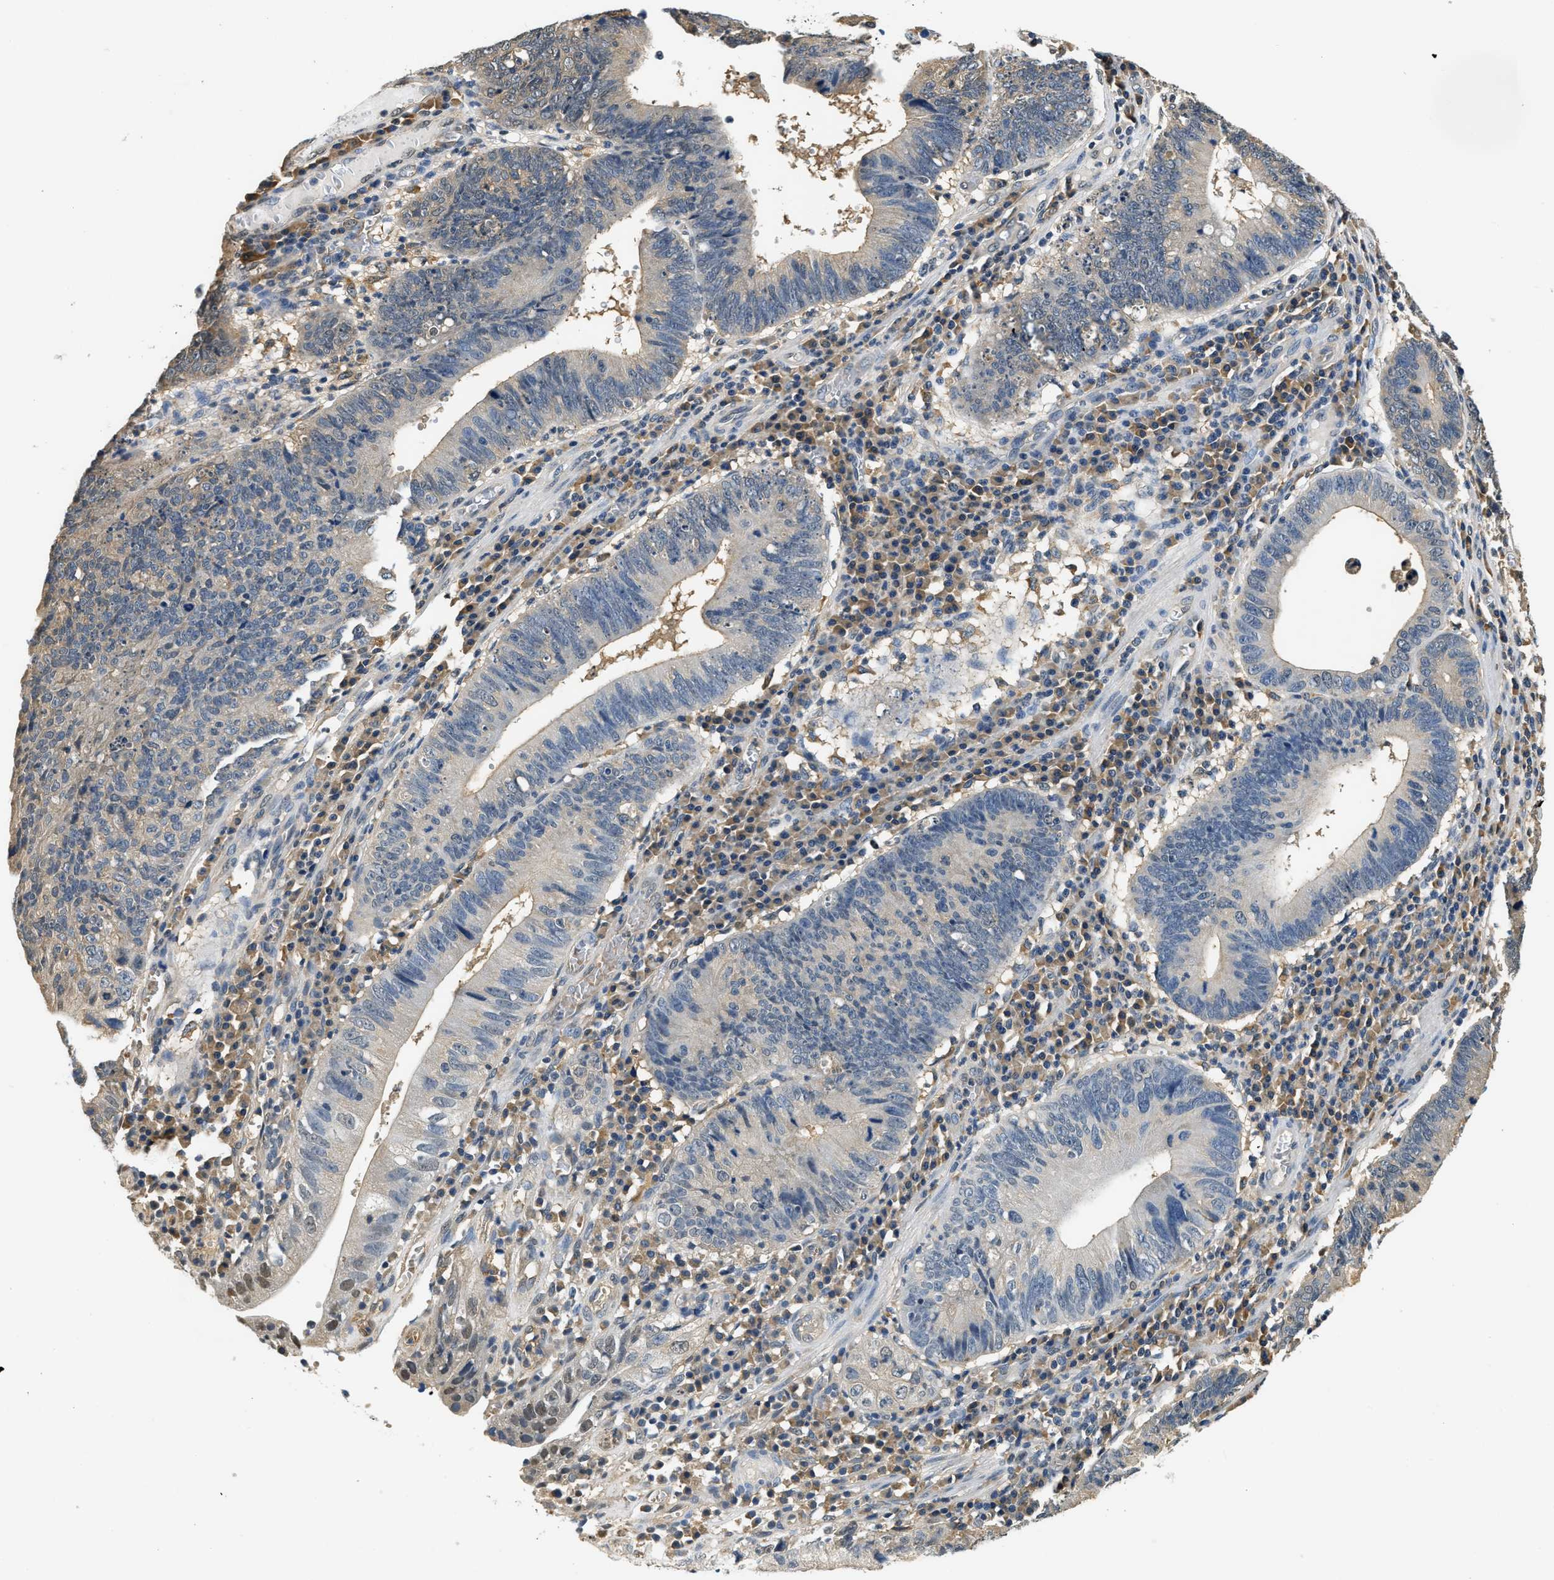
{"staining": {"intensity": "negative", "quantity": "none", "location": "none"}, "tissue": "stomach cancer", "cell_type": "Tumor cells", "image_type": "cancer", "snomed": [{"axis": "morphology", "description": "Adenocarcinoma, NOS"}, {"axis": "topography", "description": "Stomach"}], "caption": "Adenocarcinoma (stomach) was stained to show a protein in brown. There is no significant positivity in tumor cells.", "gene": "BCL7C", "patient": {"sex": "male", "age": 59}}